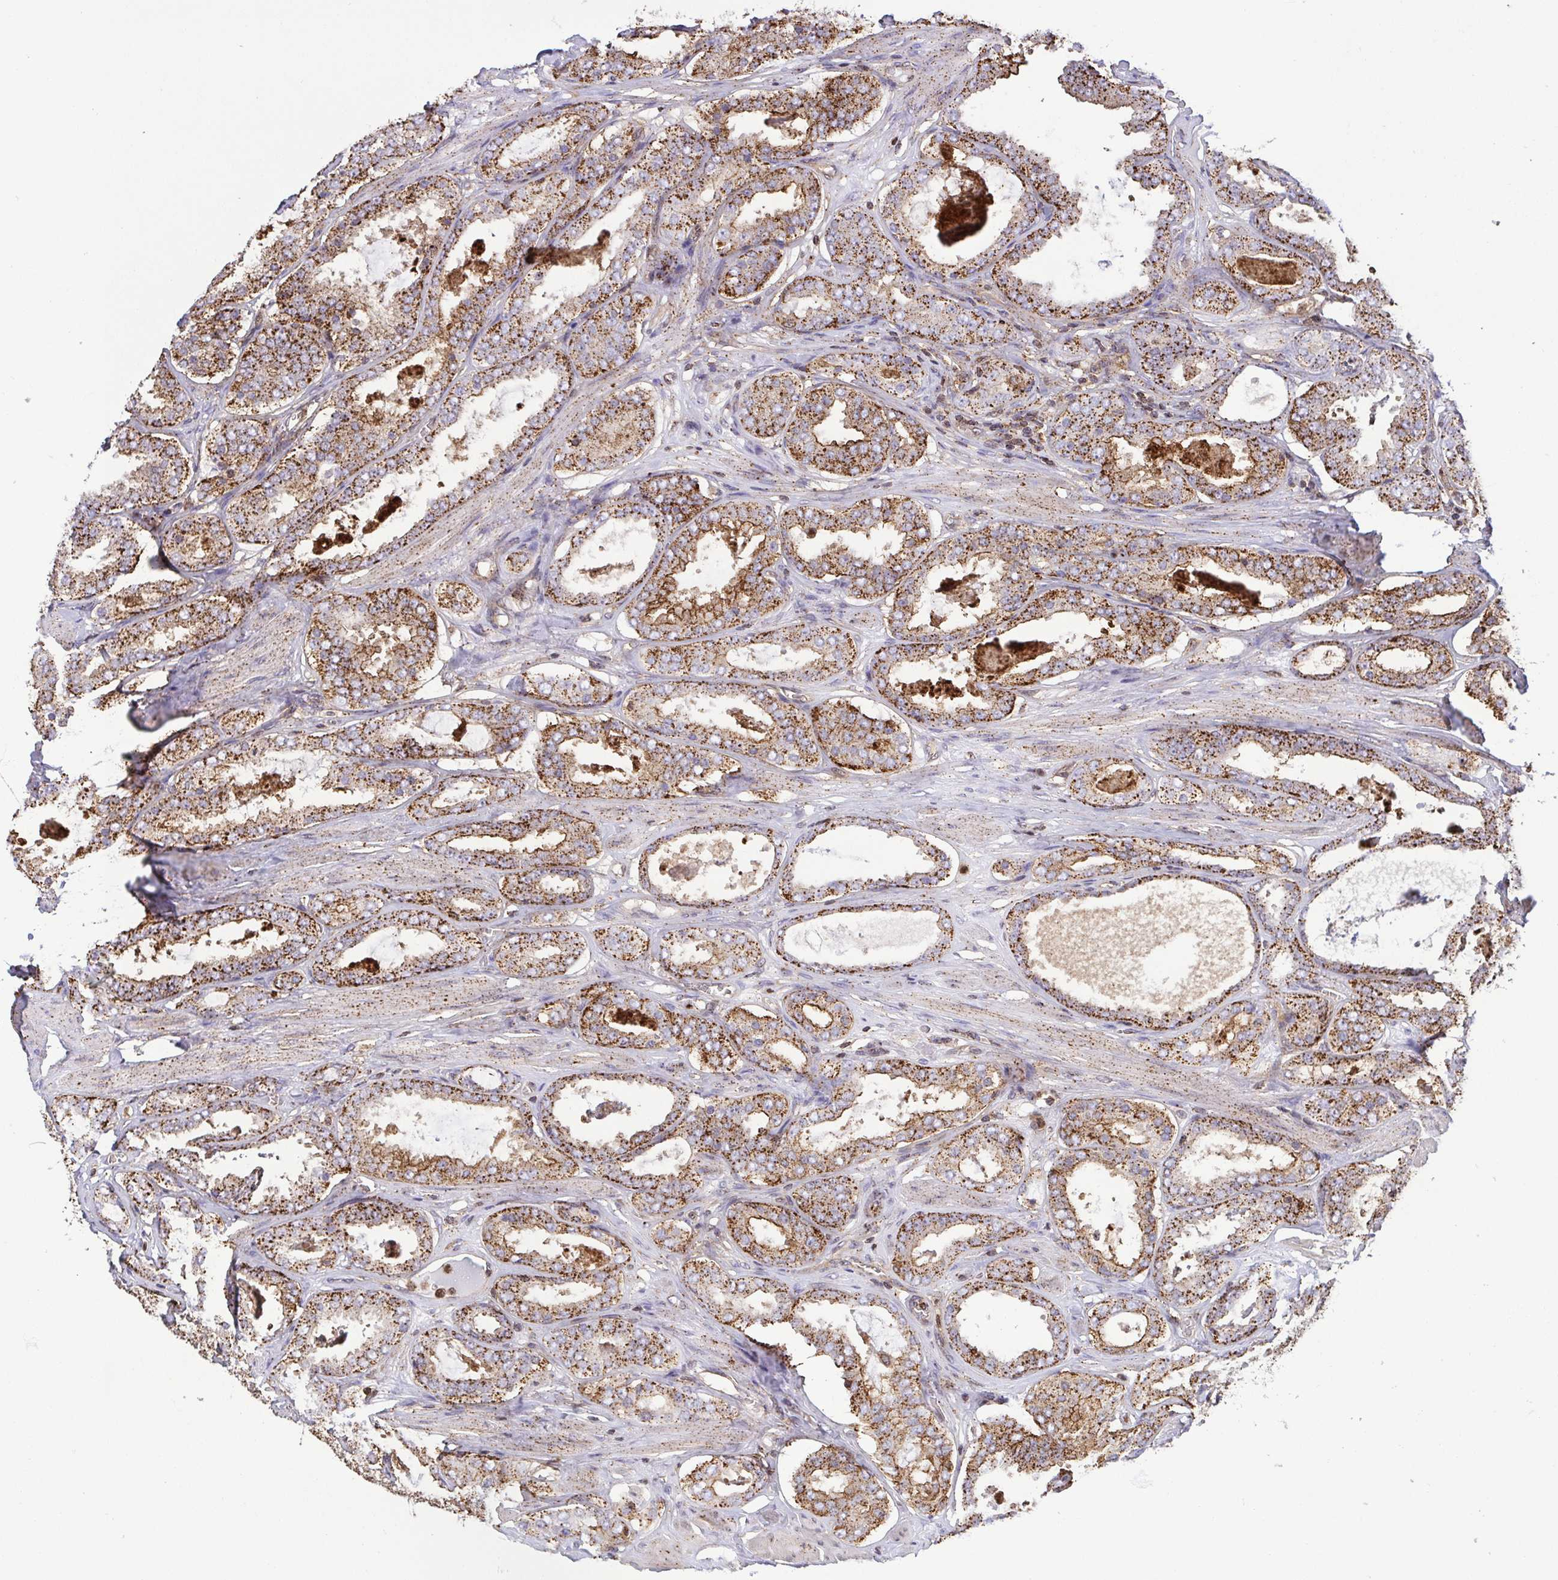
{"staining": {"intensity": "moderate", "quantity": ">75%", "location": "cytoplasmic/membranous"}, "tissue": "prostate cancer", "cell_type": "Tumor cells", "image_type": "cancer", "snomed": [{"axis": "morphology", "description": "Adenocarcinoma, High grade"}, {"axis": "topography", "description": "Prostate"}], "caption": "Immunohistochemical staining of prostate cancer (high-grade adenocarcinoma) shows medium levels of moderate cytoplasmic/membranous positivity in about >75% of tumor cells. (IHC, brightfield microscopy, high magnification).", "gene": "CHMP1B", "patient": {"sex": "male", "age": 63}}